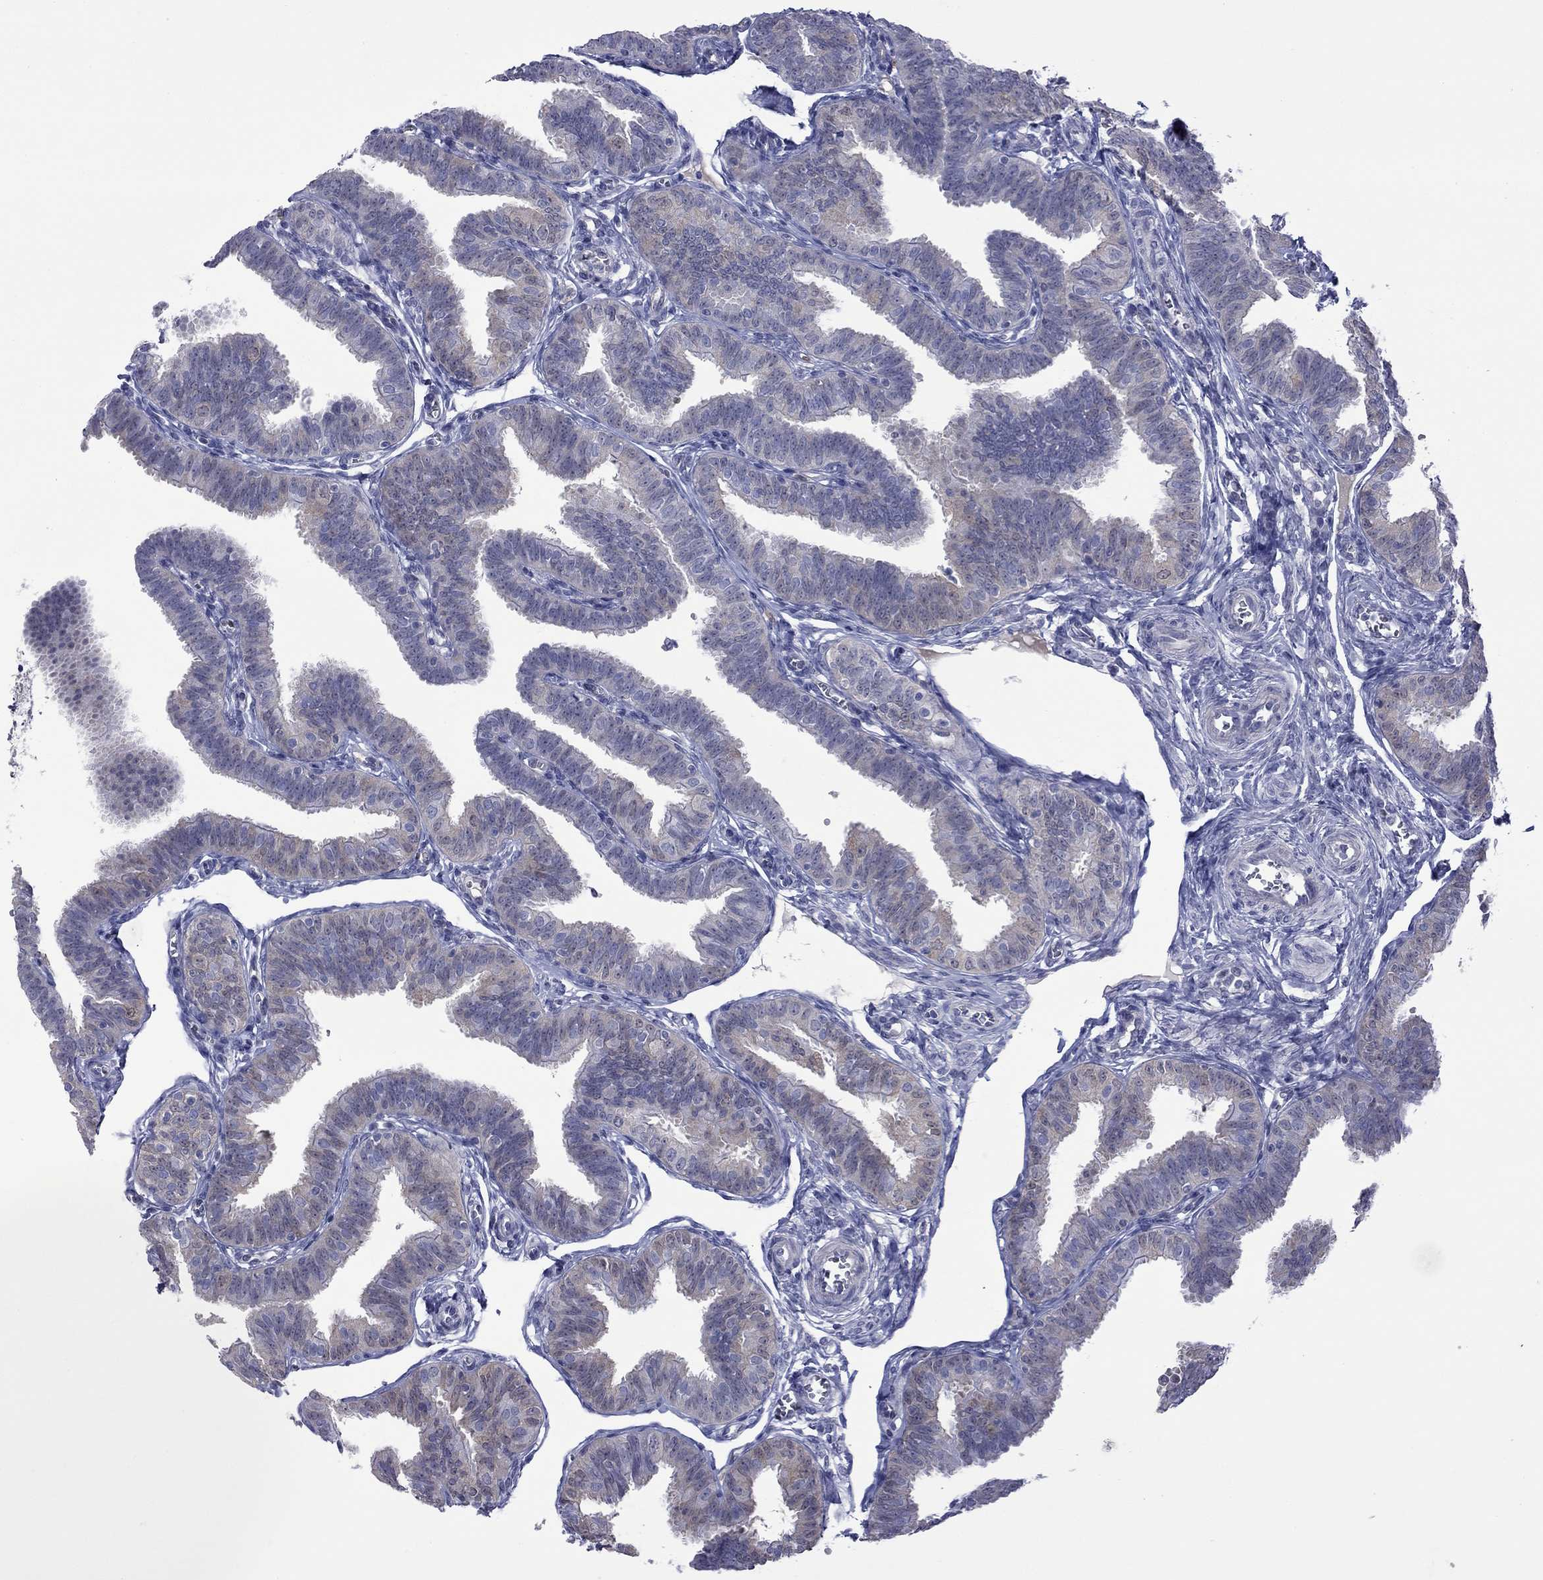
{"staining": {"intensity": "weak", "quantity": "<25%", "location": "cytoplasmic/membranous"}, "tissue": "fallopian tube", "cell_type": "Glandular cells", "image_type": "normal", "snomed": [{"axis": "morphology", "description": "Normal tissue, NOS"}, {"axis": "topography", "description": "Fallopian tube"}], "caption": "IHC micrograph of benign fallopian tube: human fallopian tube stained with DAB demonstrates no significant protein positivity in glandular cells. (Immunohistochemistry (ihc), brightfield microscopy, high magnification).", "gene": "CTNNBIP1", "patient": {"sex": "female", "age": 25}}